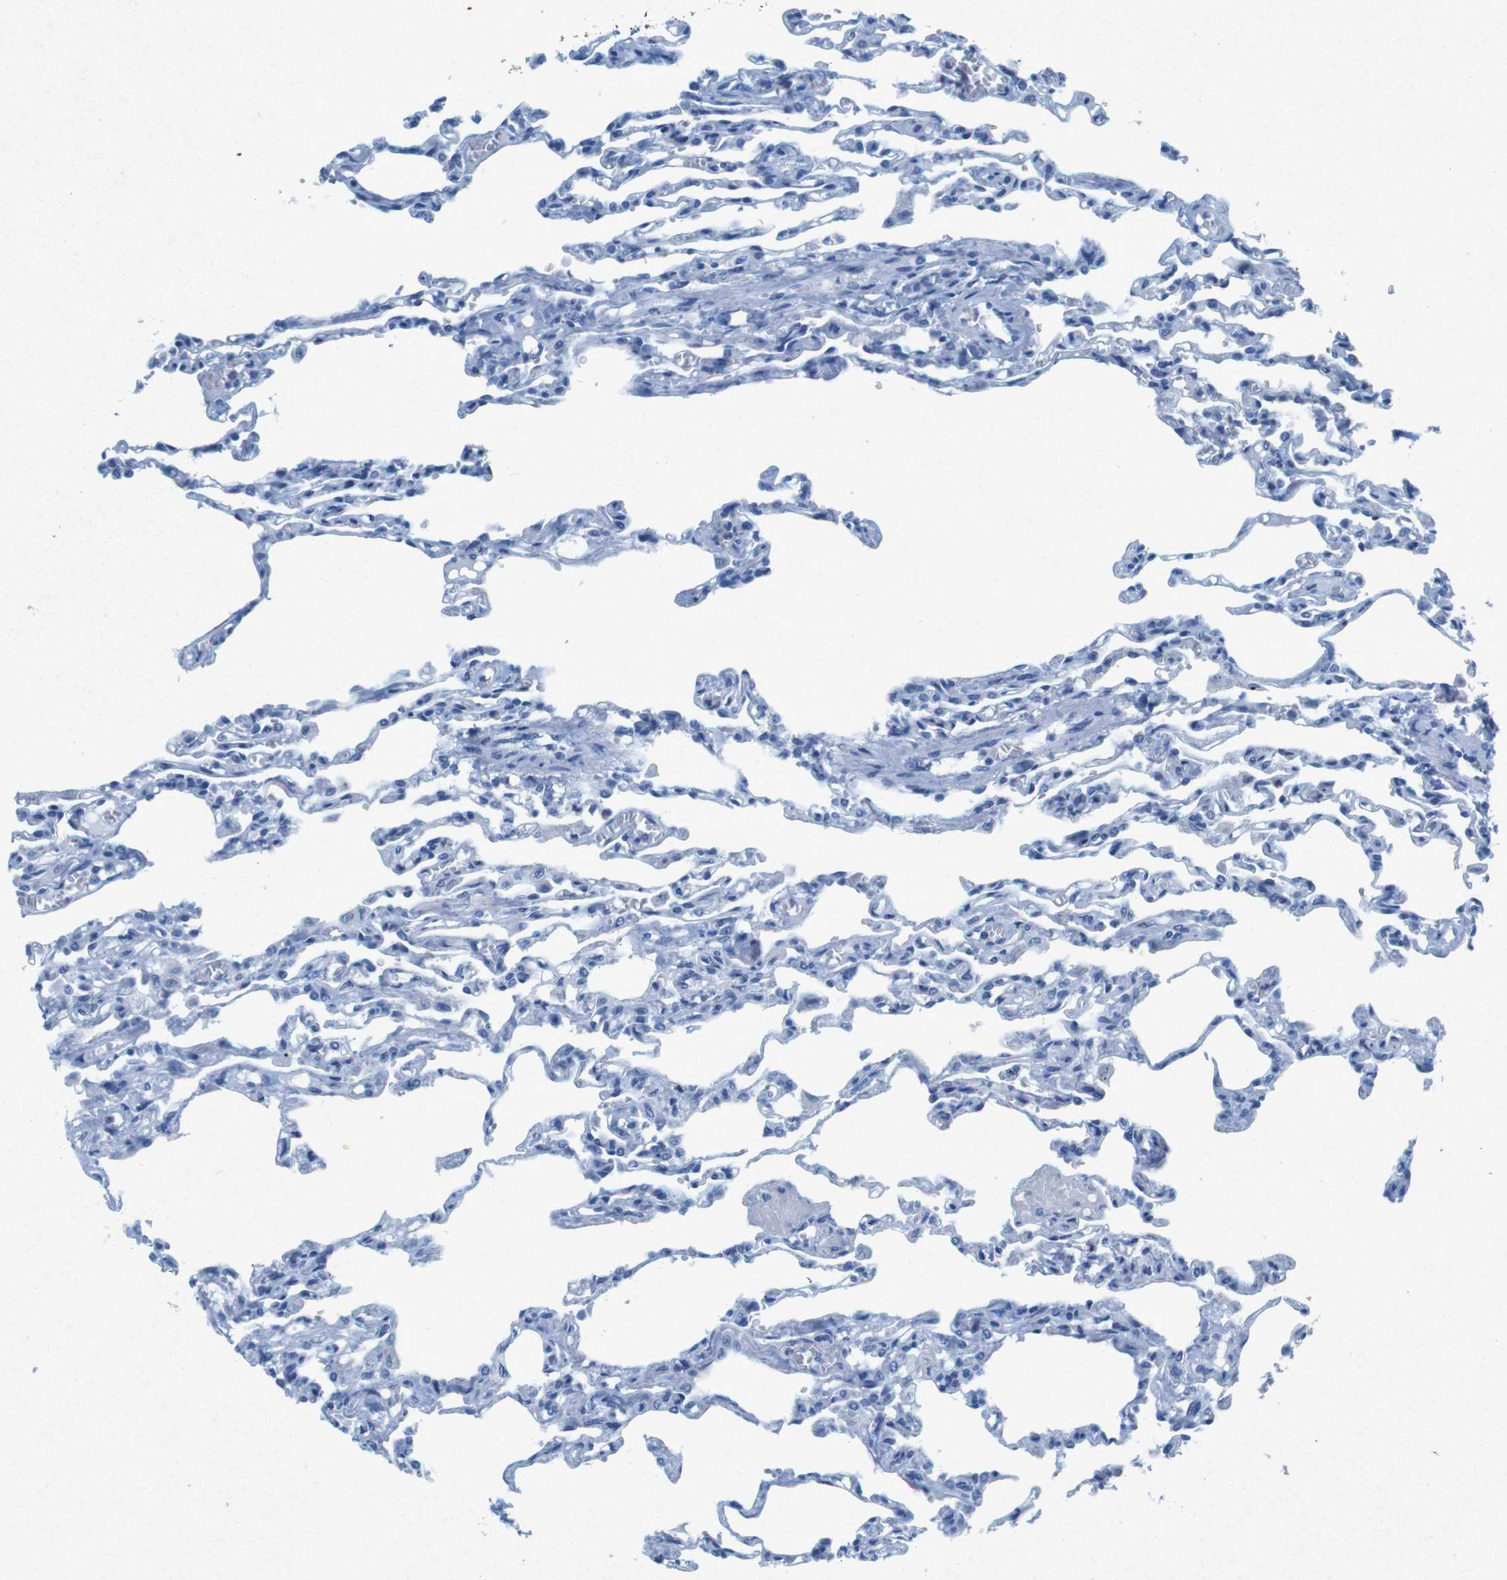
{"staining": {"intensity": "negative", "quantity": "none", "location": "none"}, "tissue": "lung", "cell_type": "Alveolar cells", "image_type": "normal", "snomed": [{"axis": "morphology", "description": "Normal tissue, NOS"}, {"axis": "topography", "description": "Lung"}], "caption": "An image of human lung is negative for staining in alveolar cells.", "gene": "CTAG1B", "patient": {"sex": "male", "age": 21}}